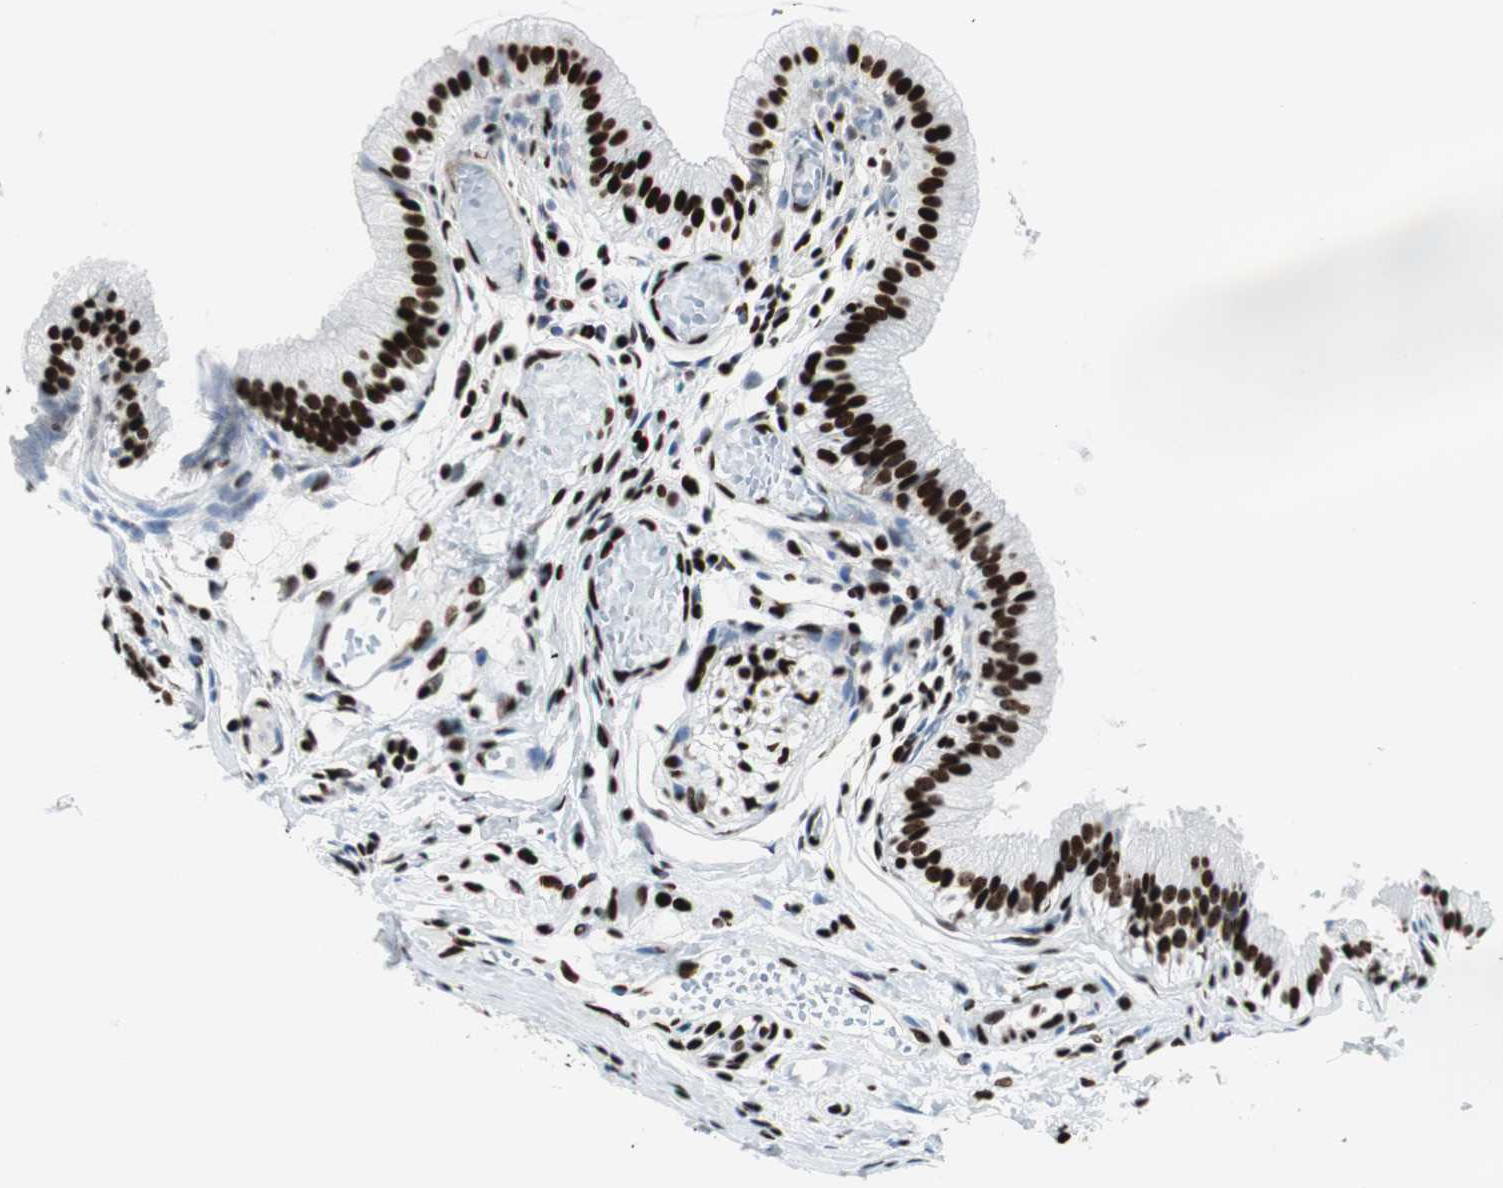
{"staining": {"intensity": "strong", "quantity": ">75%", "location": "nuclear"}, "tissue": "gallbladder", "cell_type": "Glandular cells", "image_type": "normal", "snomed": [{"axis": "morphology", "description": "Normal tissue, NOS"}, {"axis": "topography", "description": "Gallbladder"}], "caption": "Immunohistochemistry (IHC) photomicrograph of normal gallbladder stained for a protein (brown), which reveals high levels of strong nuclear staining in about >75% of glandular cells.", "gene": "NCL", "patient": {"sex": "female", "age": 26}}